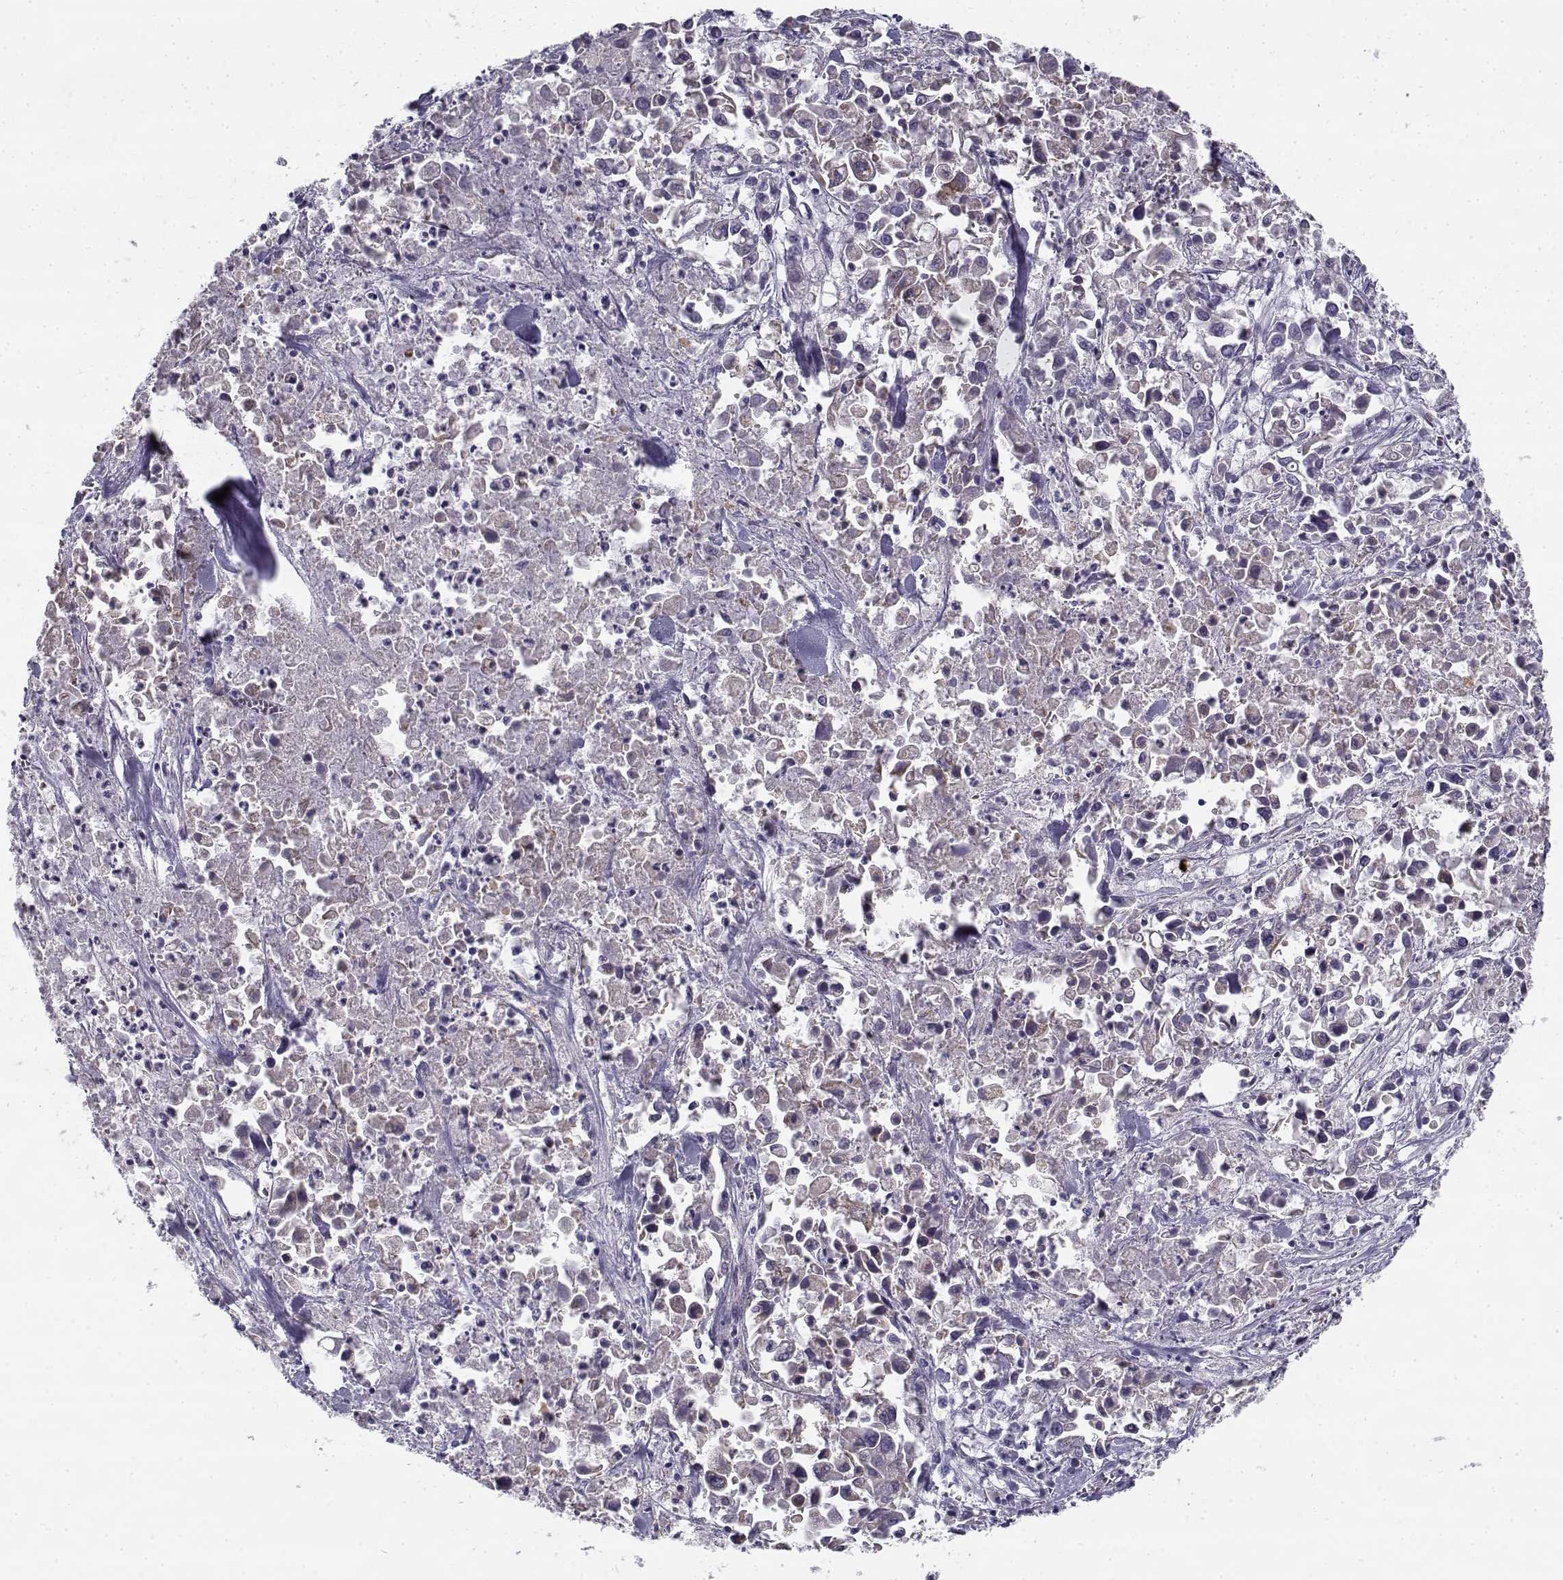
{"staining": {"intensity": "negative", "quantity": "none", "location": "none"}, "tissue": "pancreatic cancer", "cell_type": "Tumor cells", "image_type": "cancer", "snomed": [{"axis": "morphology", "description": "Adenocarcinoma, NOS"}, {"axis": "topography", "description": "Pancreas"}], "caption": "The photomicrograph displays no significant staining in tumor cells of pancreatic cancer (adenocarcinoma).", "gene": "CREB3L3", "patient": {"sex": "female", "age": 83}}